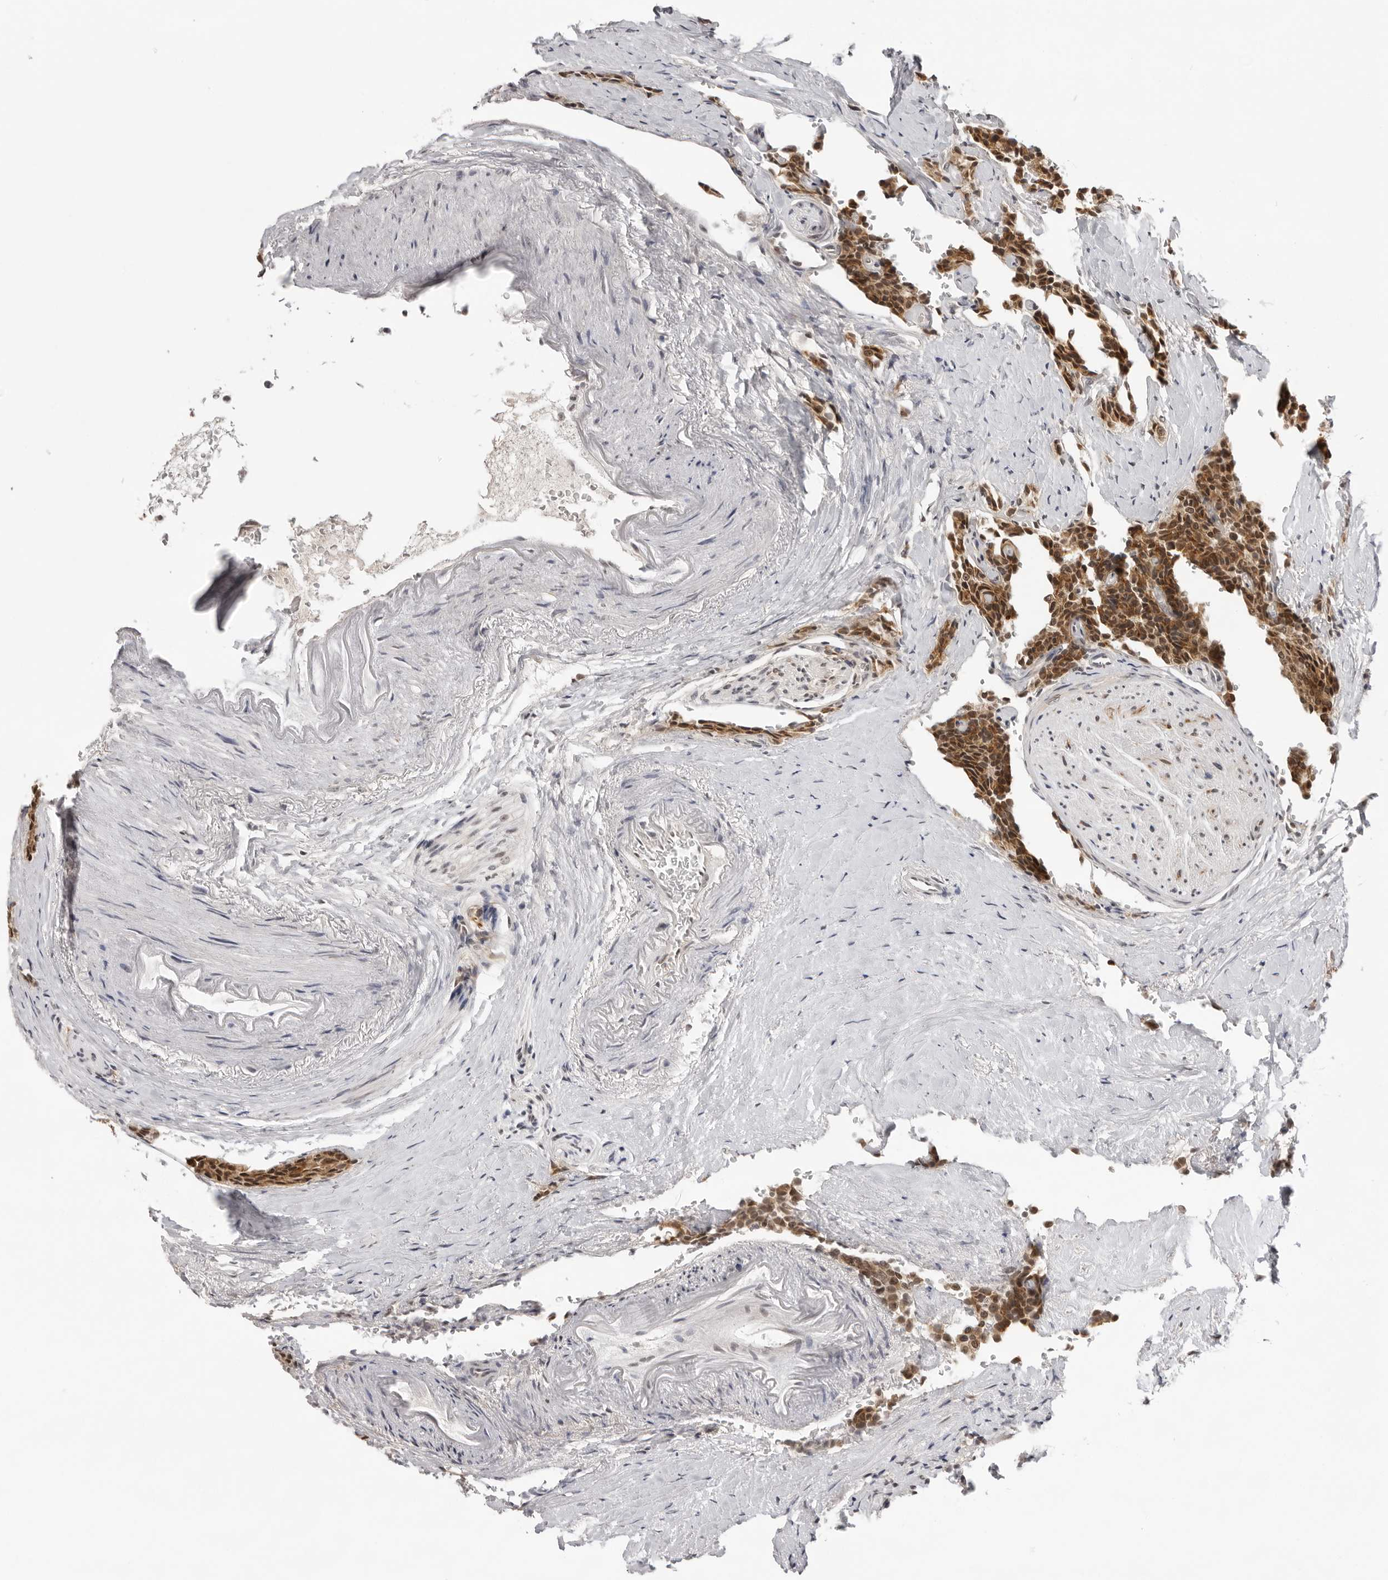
{"staining": {"intensity": "moderate", "quantity": ">75%", "location": "cytoplasmic/membranous,nuclear"}, "tissue": "carcinoid", "cell_type": "Tumor cells", "image_type": "cancer", "snomed": [{"axis": "morphology", "description": "Carcinoid, malignant, NOS"}, {"axis": "topography", "description": "Colon"}], "caption": "Immunohistochemical staining of human carcinoid displays medium levels of moderate cytoplasmic/membranous and nuclear protein positivity in approximately >75% of tumor cells.", "gene": "EXOSC10", "patient": {"sex": "female", "age": 61}}